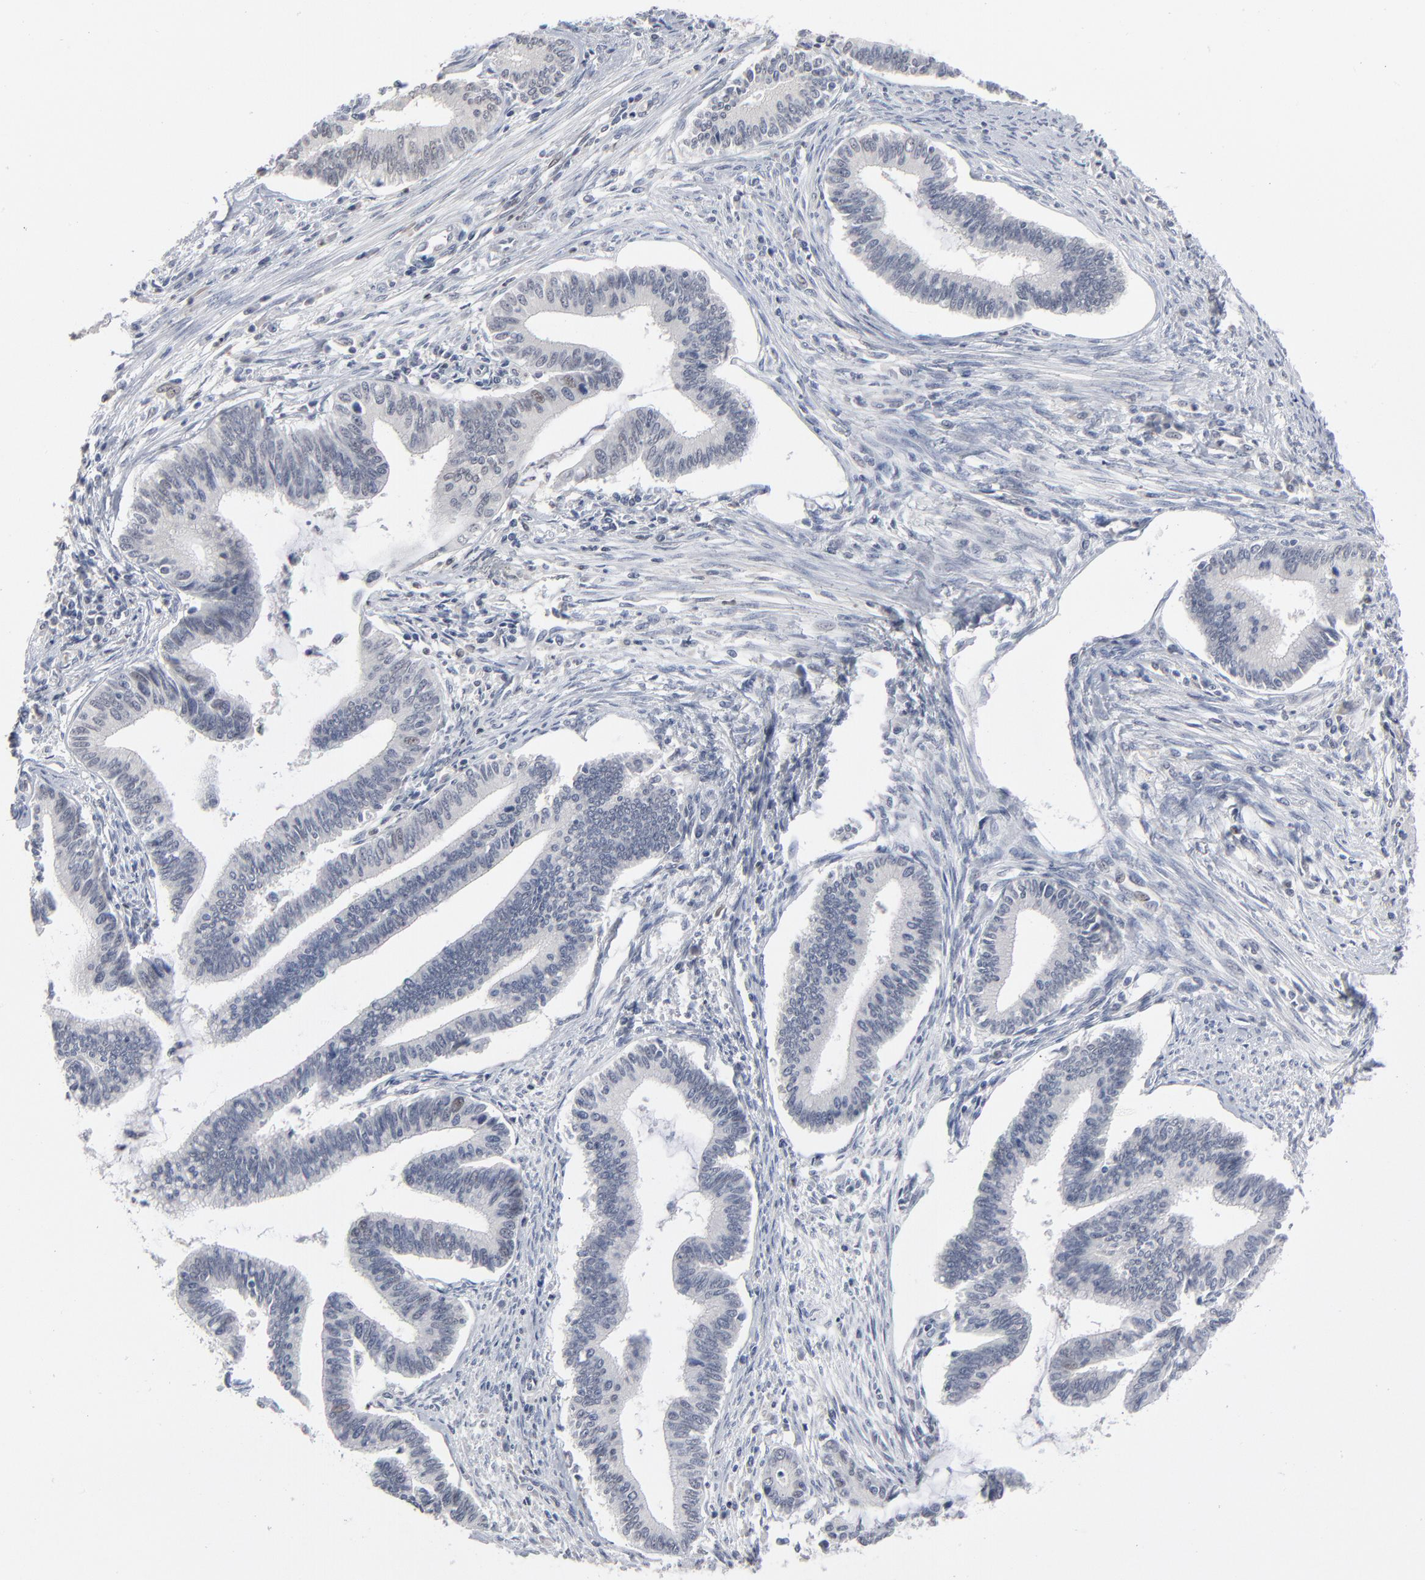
{"staining": {"intensity": "negative", "quantity": "none", "location": "none"}, "tissue": "cervical cancer", "cell_type": "Tumor cells", "image_type": "cancer", "snomed": [{"axis": "morphology", "description": "Adenocarcinoma, NOS"}, {"axis": "topography", "description": "Cervix"}], "caption": "Cervical cancer was stained to show a protein in brown. There is no significant staining in tumor cells. (DAB immunohistochemistry with hematoxylin counter stain).", "gene": "FOXN2", "patient": {"sex": "female", "age": 36}}